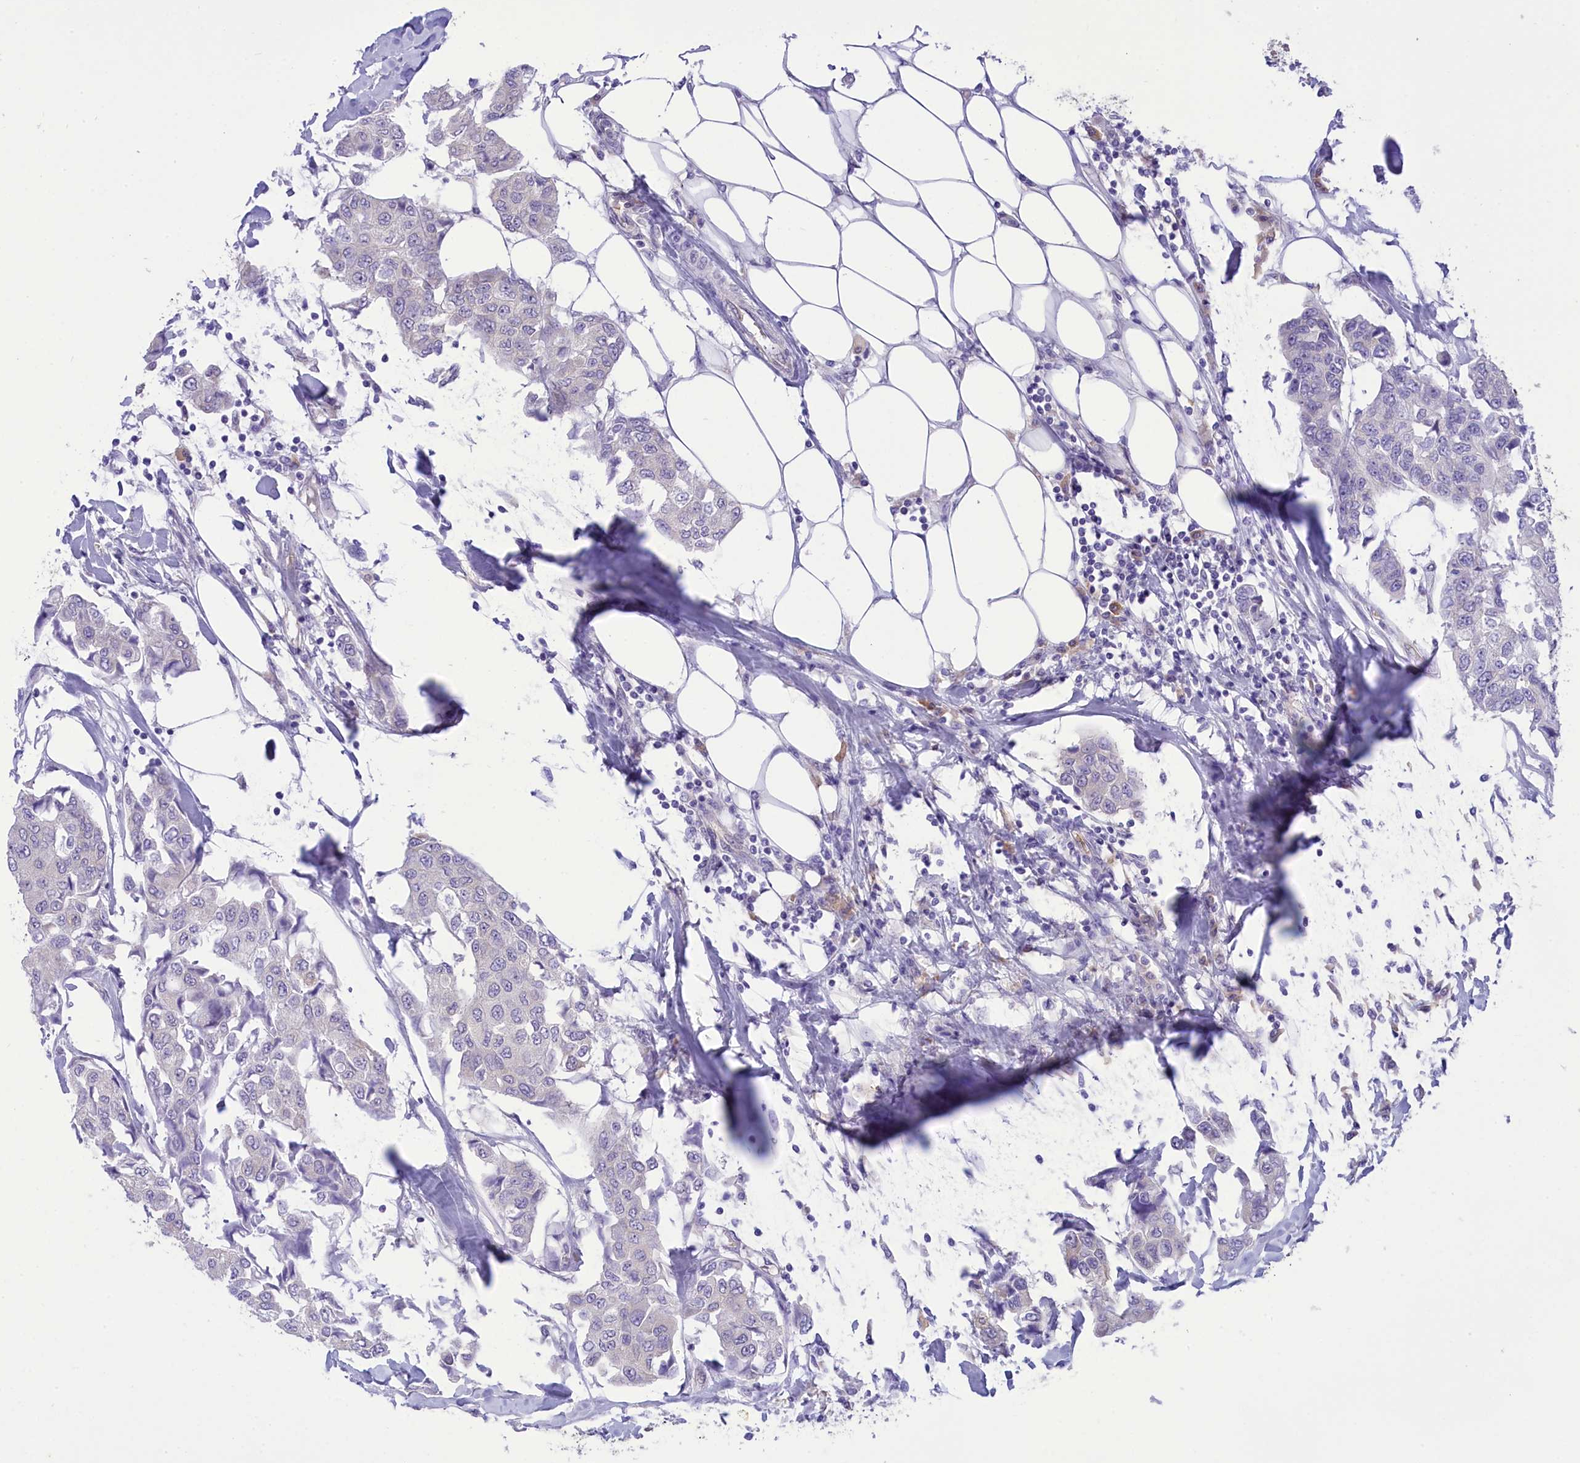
{"staining": {"intensity": "negative", "quantity": "none", "location": "none"}, "tissue": "breast cancer", "cell_type": "Tumor cells", "image_type": "cancer", "snomed": [{"axis": "morphology", "description": "Duct carcinoma"}, {"axis": "topography", "description": "Breast"}], "caption": "A photomicrograph of human infiltrating ductal carcinoma (breast) is negative for staining in tumor cells.", "gene": "DCAF16", "patient": {"sex": "female", "age": 80}}